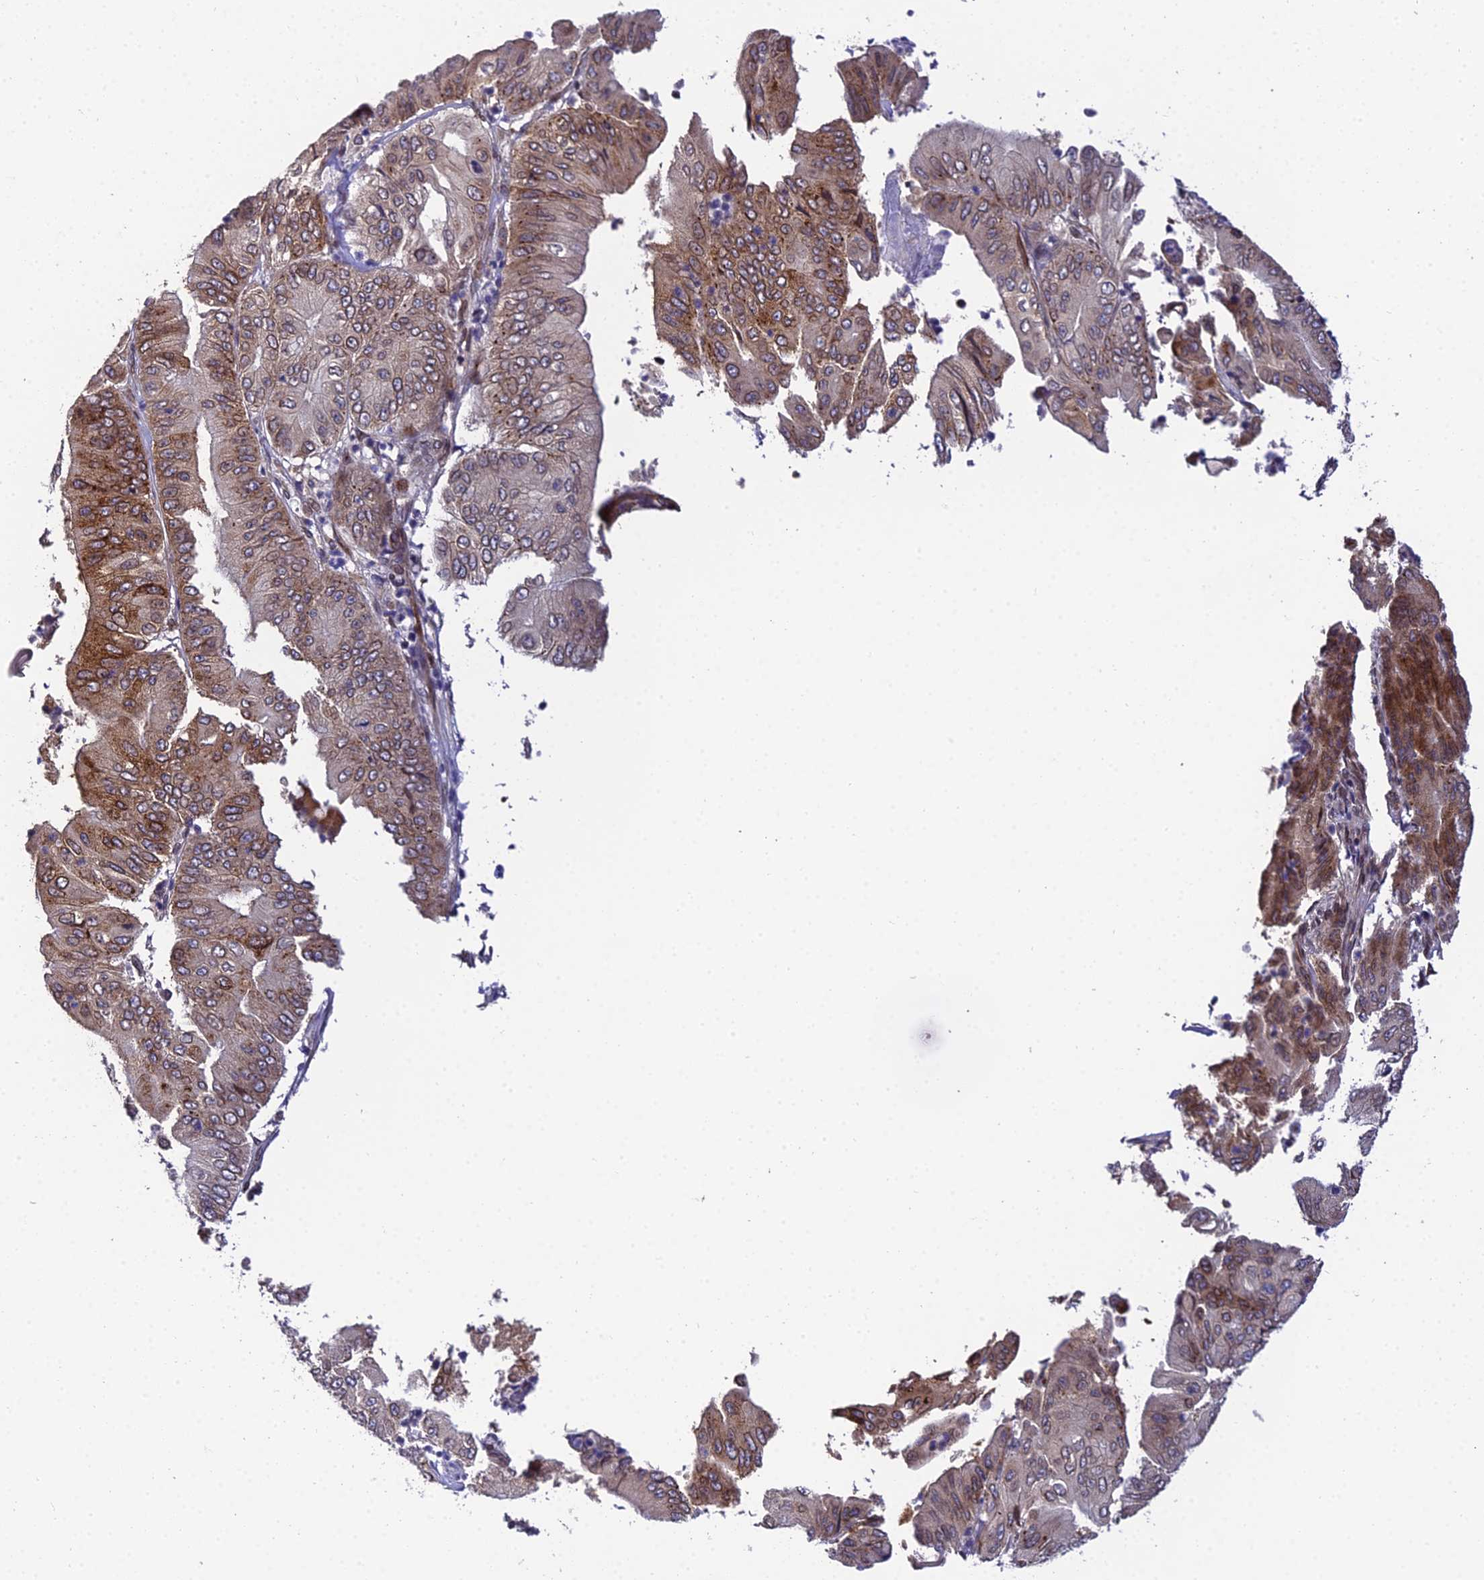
{"staining": {"intensity": "moderate", "quantity": ">75%", "location": "cytoplasmic/membranous,nuclear"}, "tissue": "pancreatic cancer", "cell_type": "Tumor cells", "image_type": "cancer", "snomed": [{"axis": "morphology", "description": "Adenocarcinoma, NOS"}, {"axis": "topography", "description": "Pancreas"}], "caption": "Immunohistochemistry of human adenocarcinoma (pancreatic) reveals medium levels of moderate cytoplasmic/membranous and nuclear positivity in about >75% of tumor cells. Using DAB (brown) and hematoxylin (blue) stains, captured at high magnification using brightfield microscopy.", "gene": "DDX19A", "patient": {"sex": "female", "age": 77}}